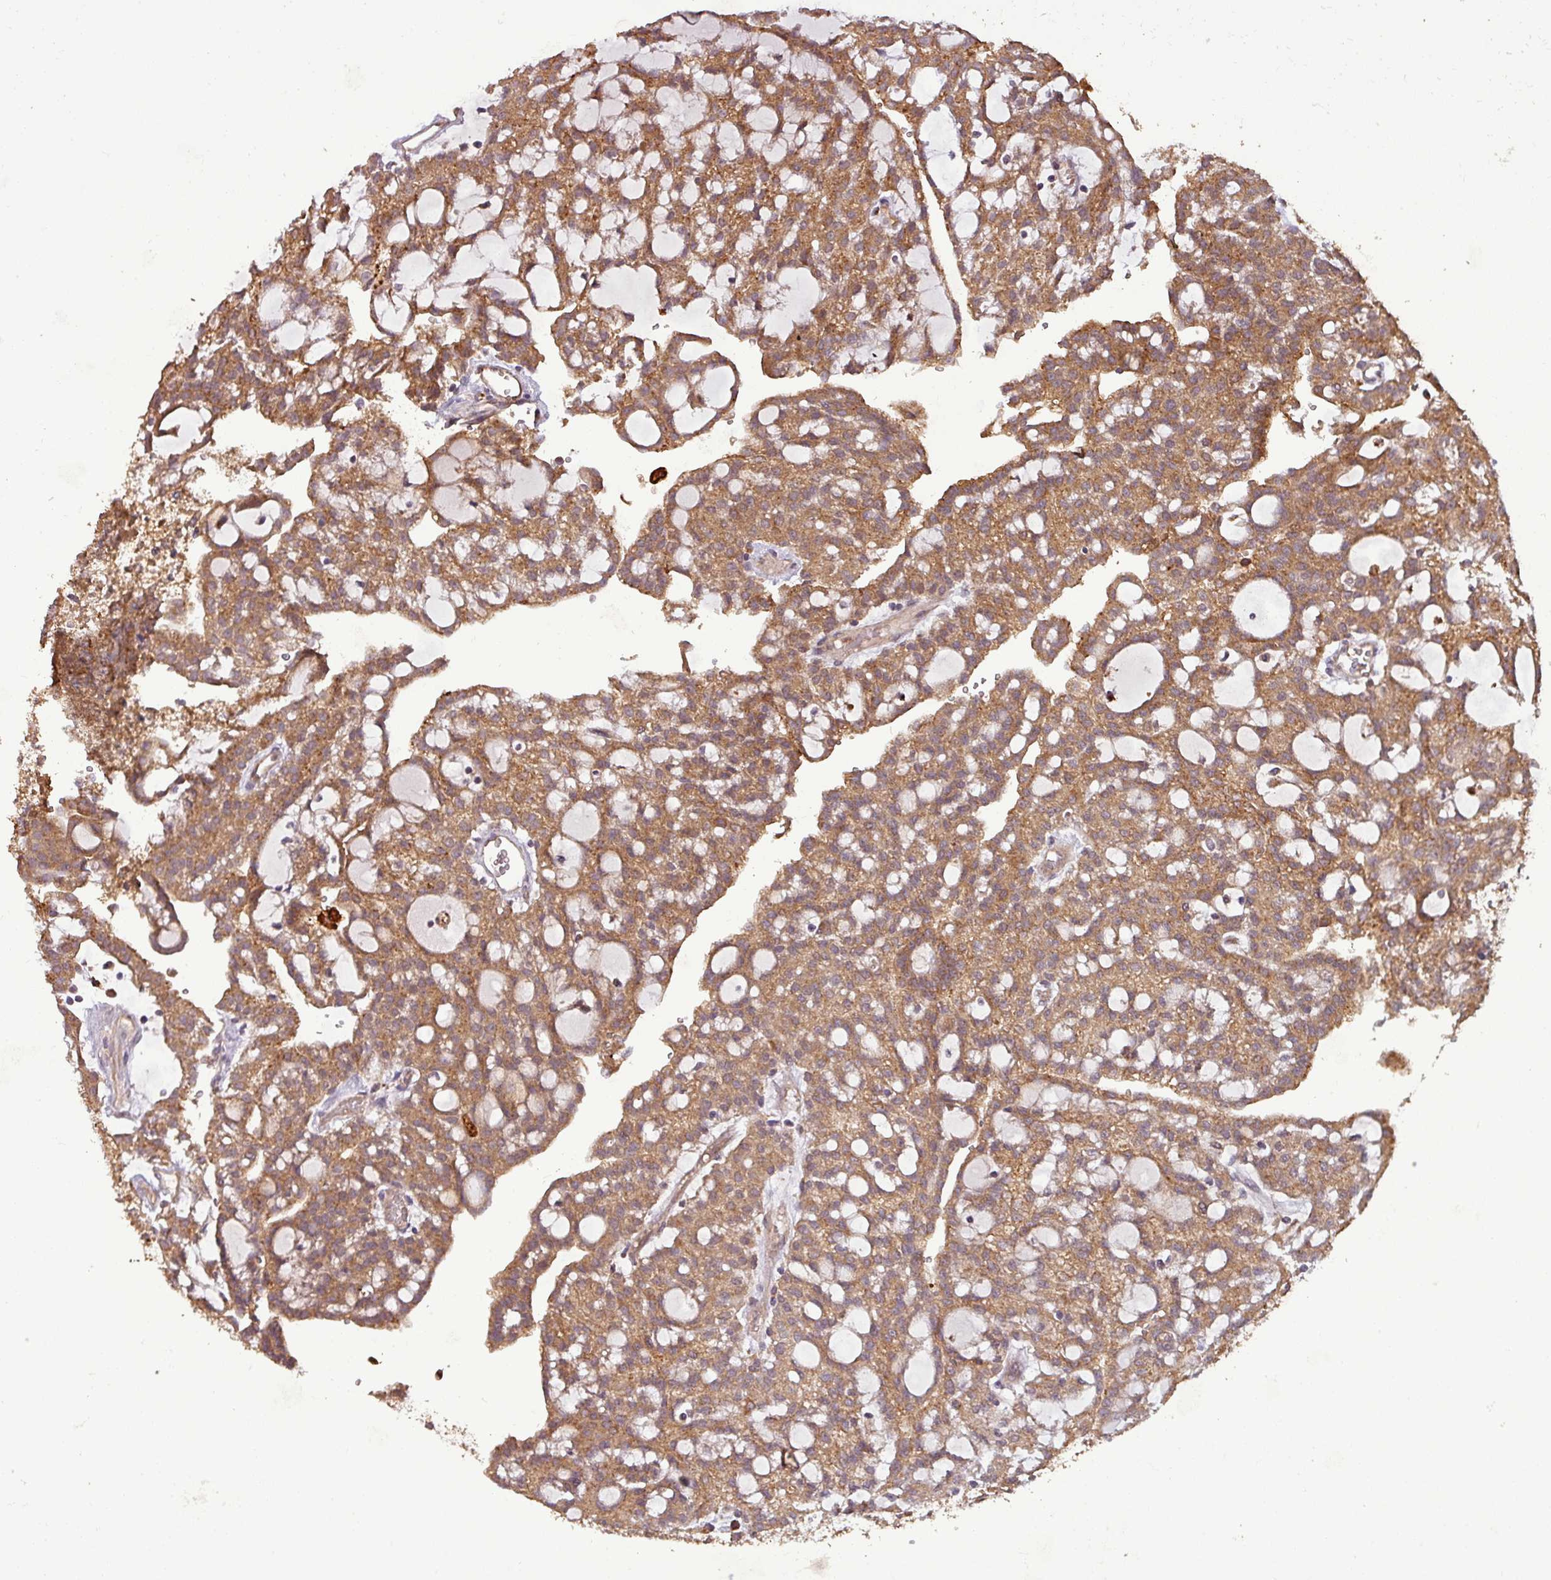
{"staining": {"intensity": "moderate", "quantity": ">75%", "location": "cytoplasmic/membranous"}, "tissue": "renal cancer", "cell_type": "Tumor cells", "image_type": "cancer", "snomed": [{"axis": "morphology", "description": "Adenocarcinoma, NOS"}, {"axis": "topography", "description": "Kidney"}], "caption": "Protein expression analysis of renal adenocarcinoma reveals moderate cytoplasmic/membranous staining in approximately >75% of tumor cells.", "gene": "NT5C3A", "patient": {"sex": "male", "age": 63}}